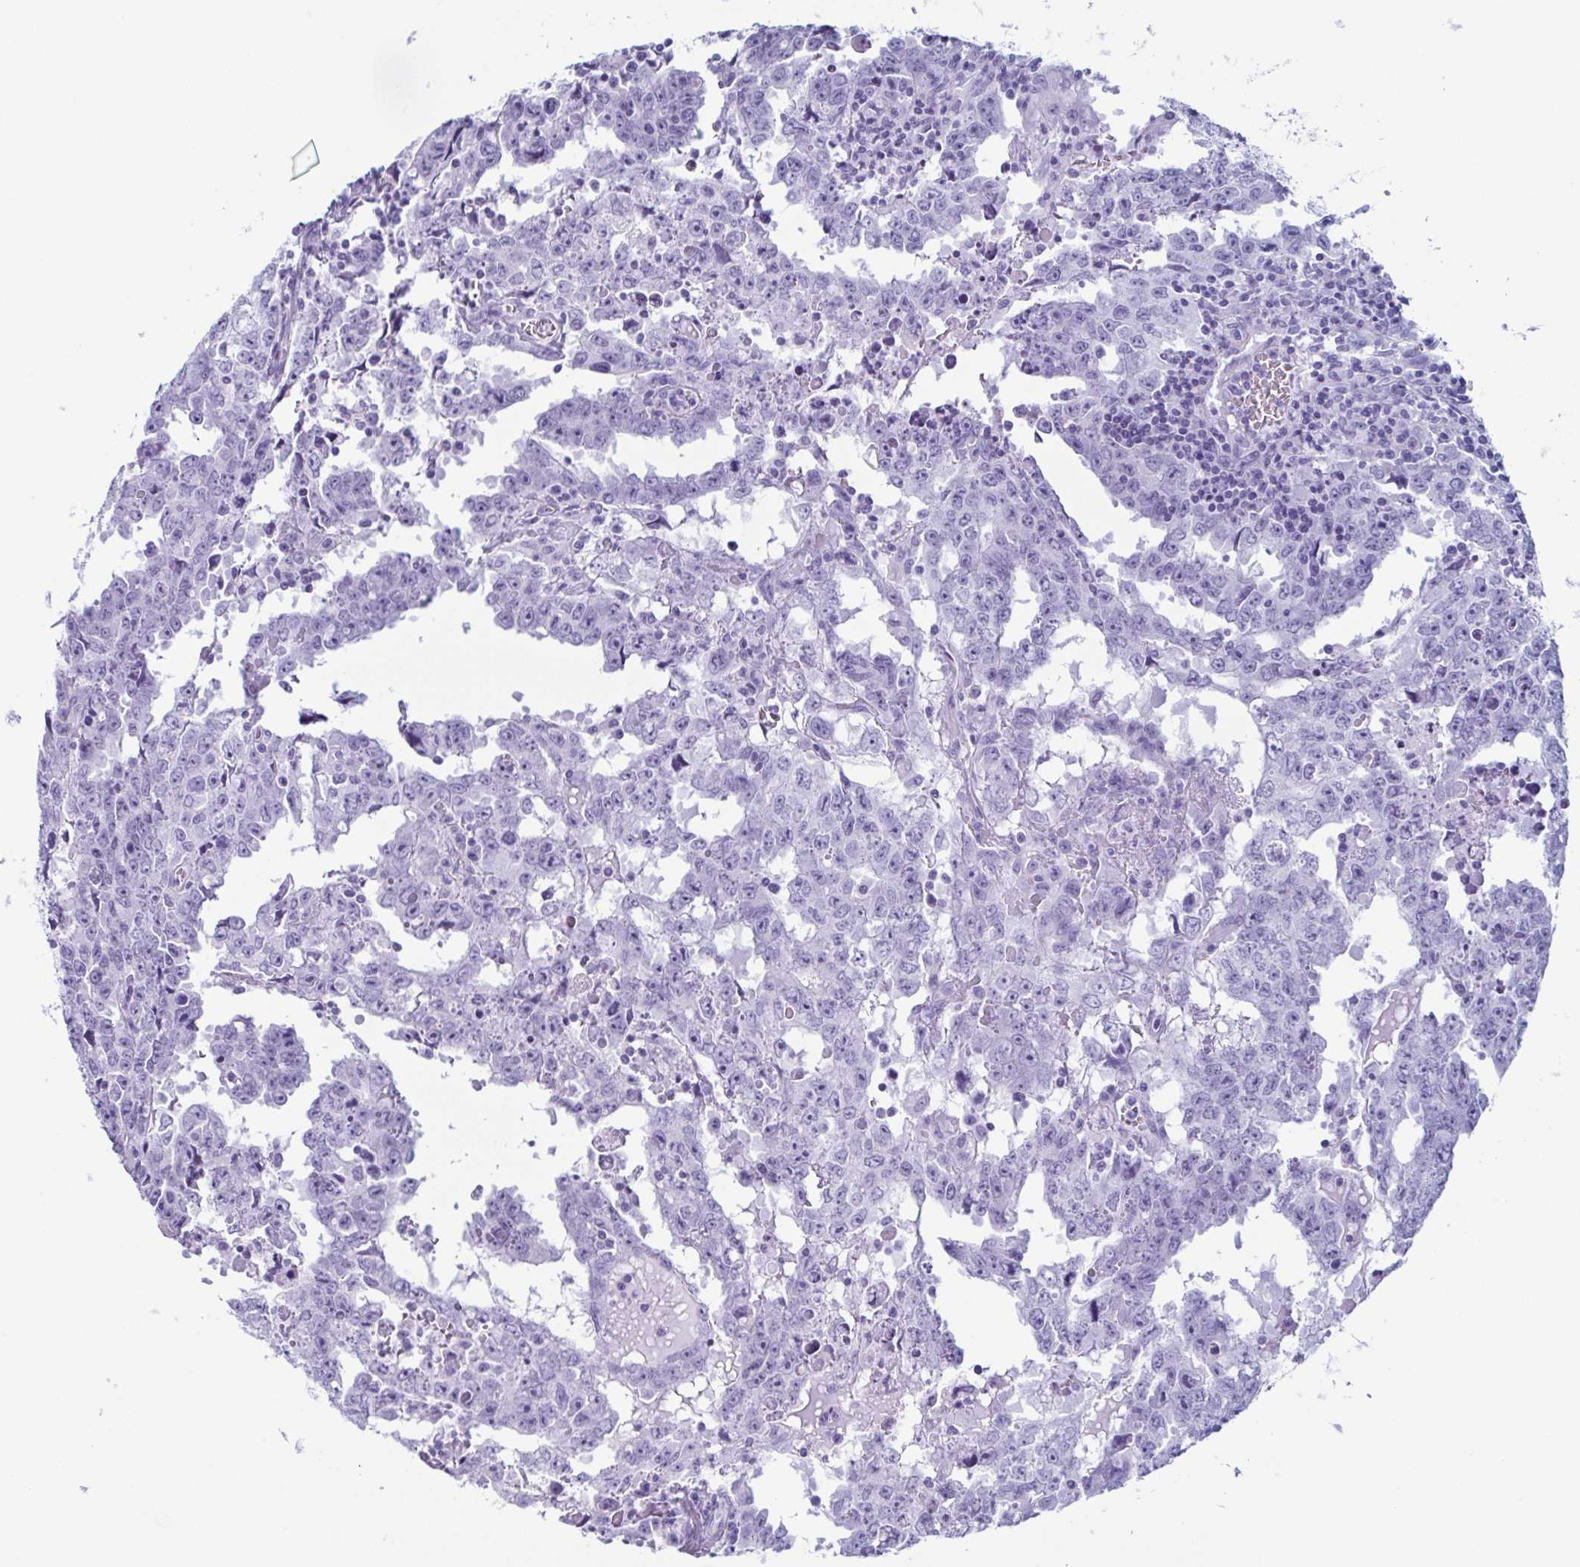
{"staining": {"intensity": "negative", "quantity": "none", "location": "none"}, "tissue": "testis cancer", "cell_type": "Tumor cells", "image_type": "cancer", "snomed": [{"axis": "morphology", "description": "Carcinoma, Embryonal, NOS"}, {"axis": "topography", "description": "Testis"}], "caption": "Immunohistochemistry image of neoplastic tissue: testis cancer stained with DAB (3,3'-diaminobenzidine) shows no significant protein staining in tumor cells. (DAB immunohistochemistry visualized using brightfield microscopy, high magnification).", "gene": "ENKUR", "patient": {"sex": "male", "age": 22}}